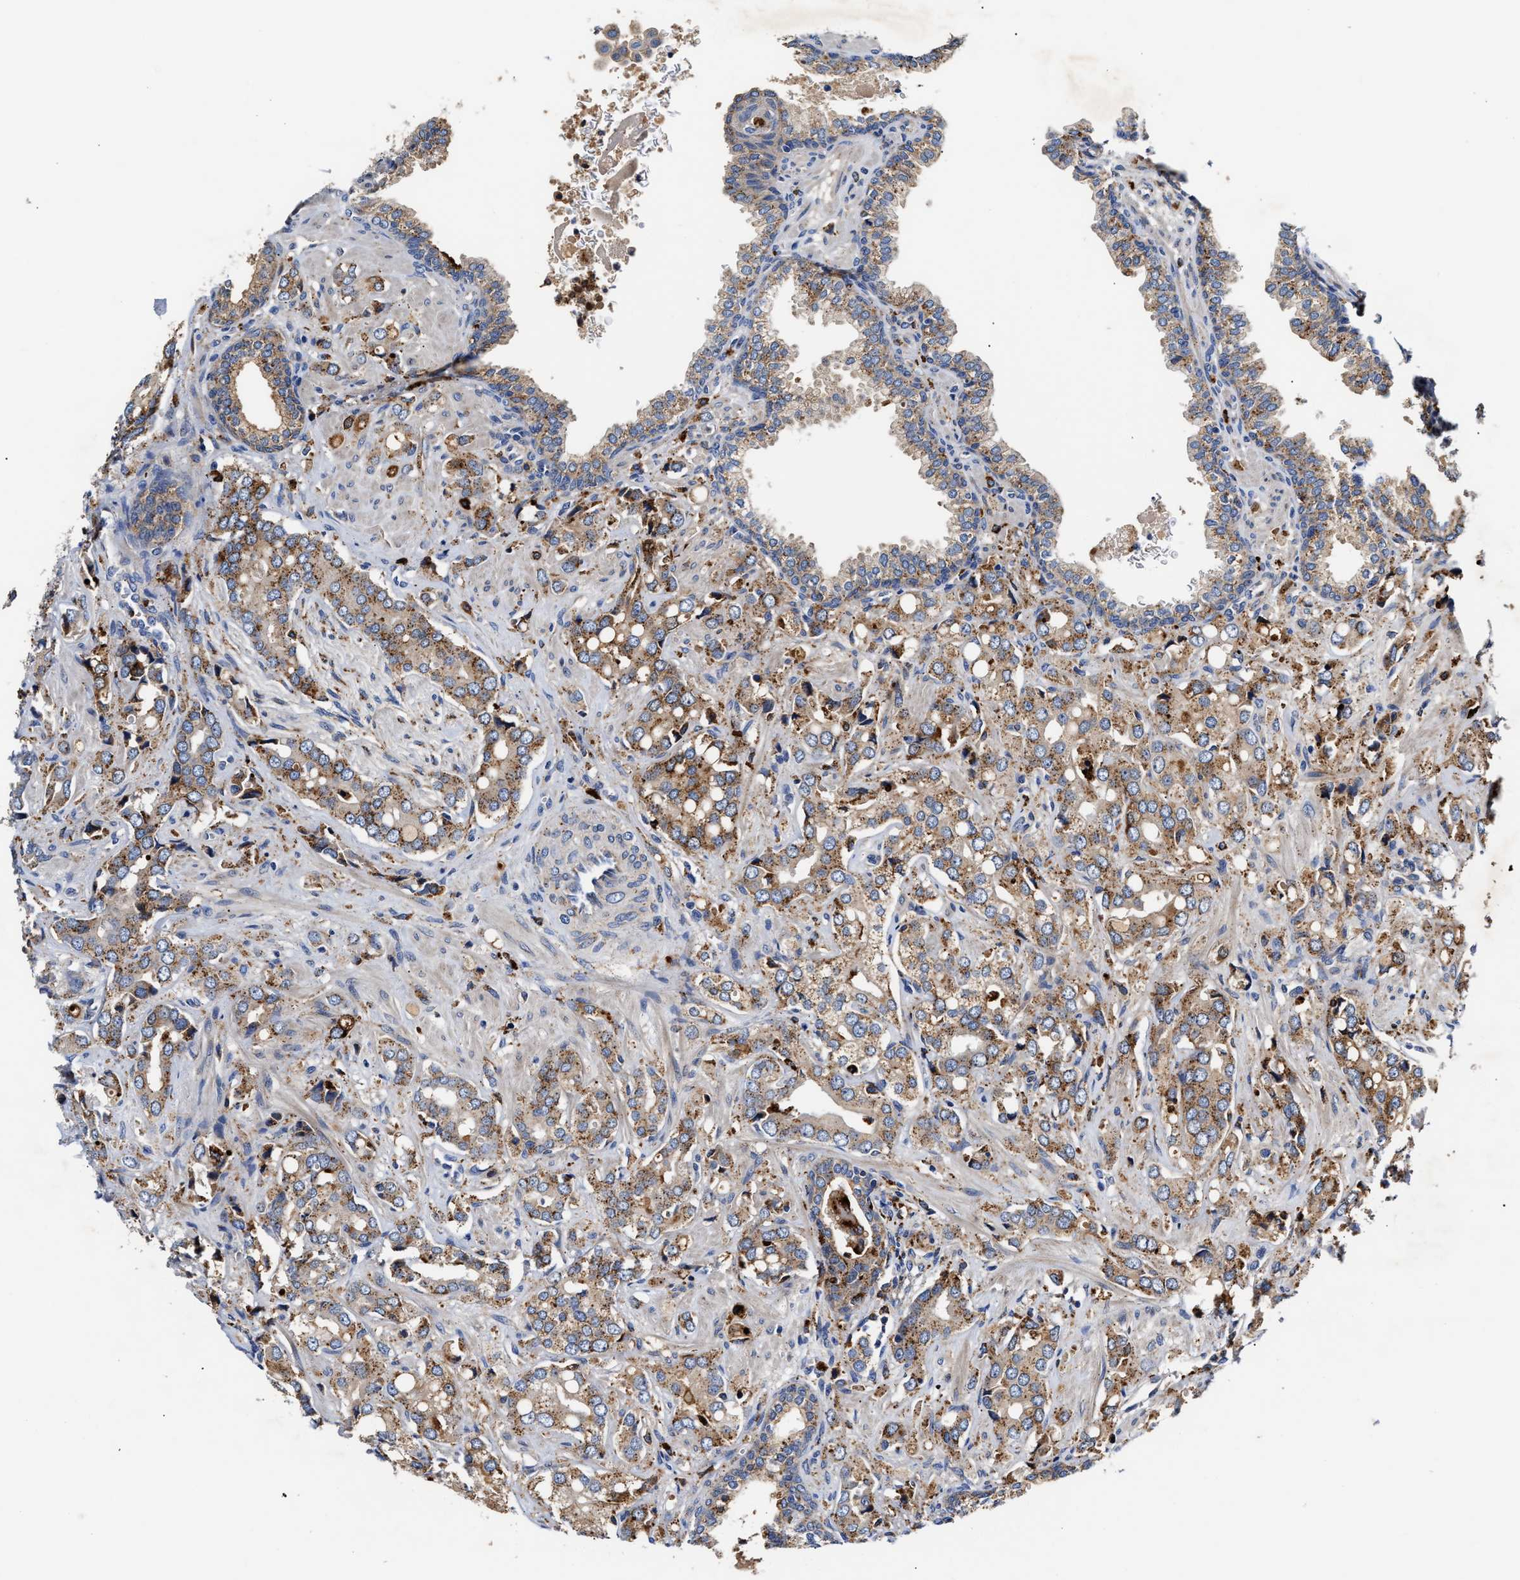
{"staining": {"intensity": "moderate", "quantity": ">75%", "location": "cytoplasmic/membranous"}, "tissue": "prostate cancer", "cell_type": "Tumor cells", "image_type": "cancer", "snomed": [{"axis": "morphology", "description": "Adenocarcinoma, High grade"}, {"axis": "topography", "description": "Prostate"}], "caption": "Protein staining displays moderate cytoplasmic/membranous staining in approximately >75% of tumor cells in prostate cancer (high-grade adenocarcinoma).", "gene": "CCDC146", "patient": {"sex": "male", "age": 52}}